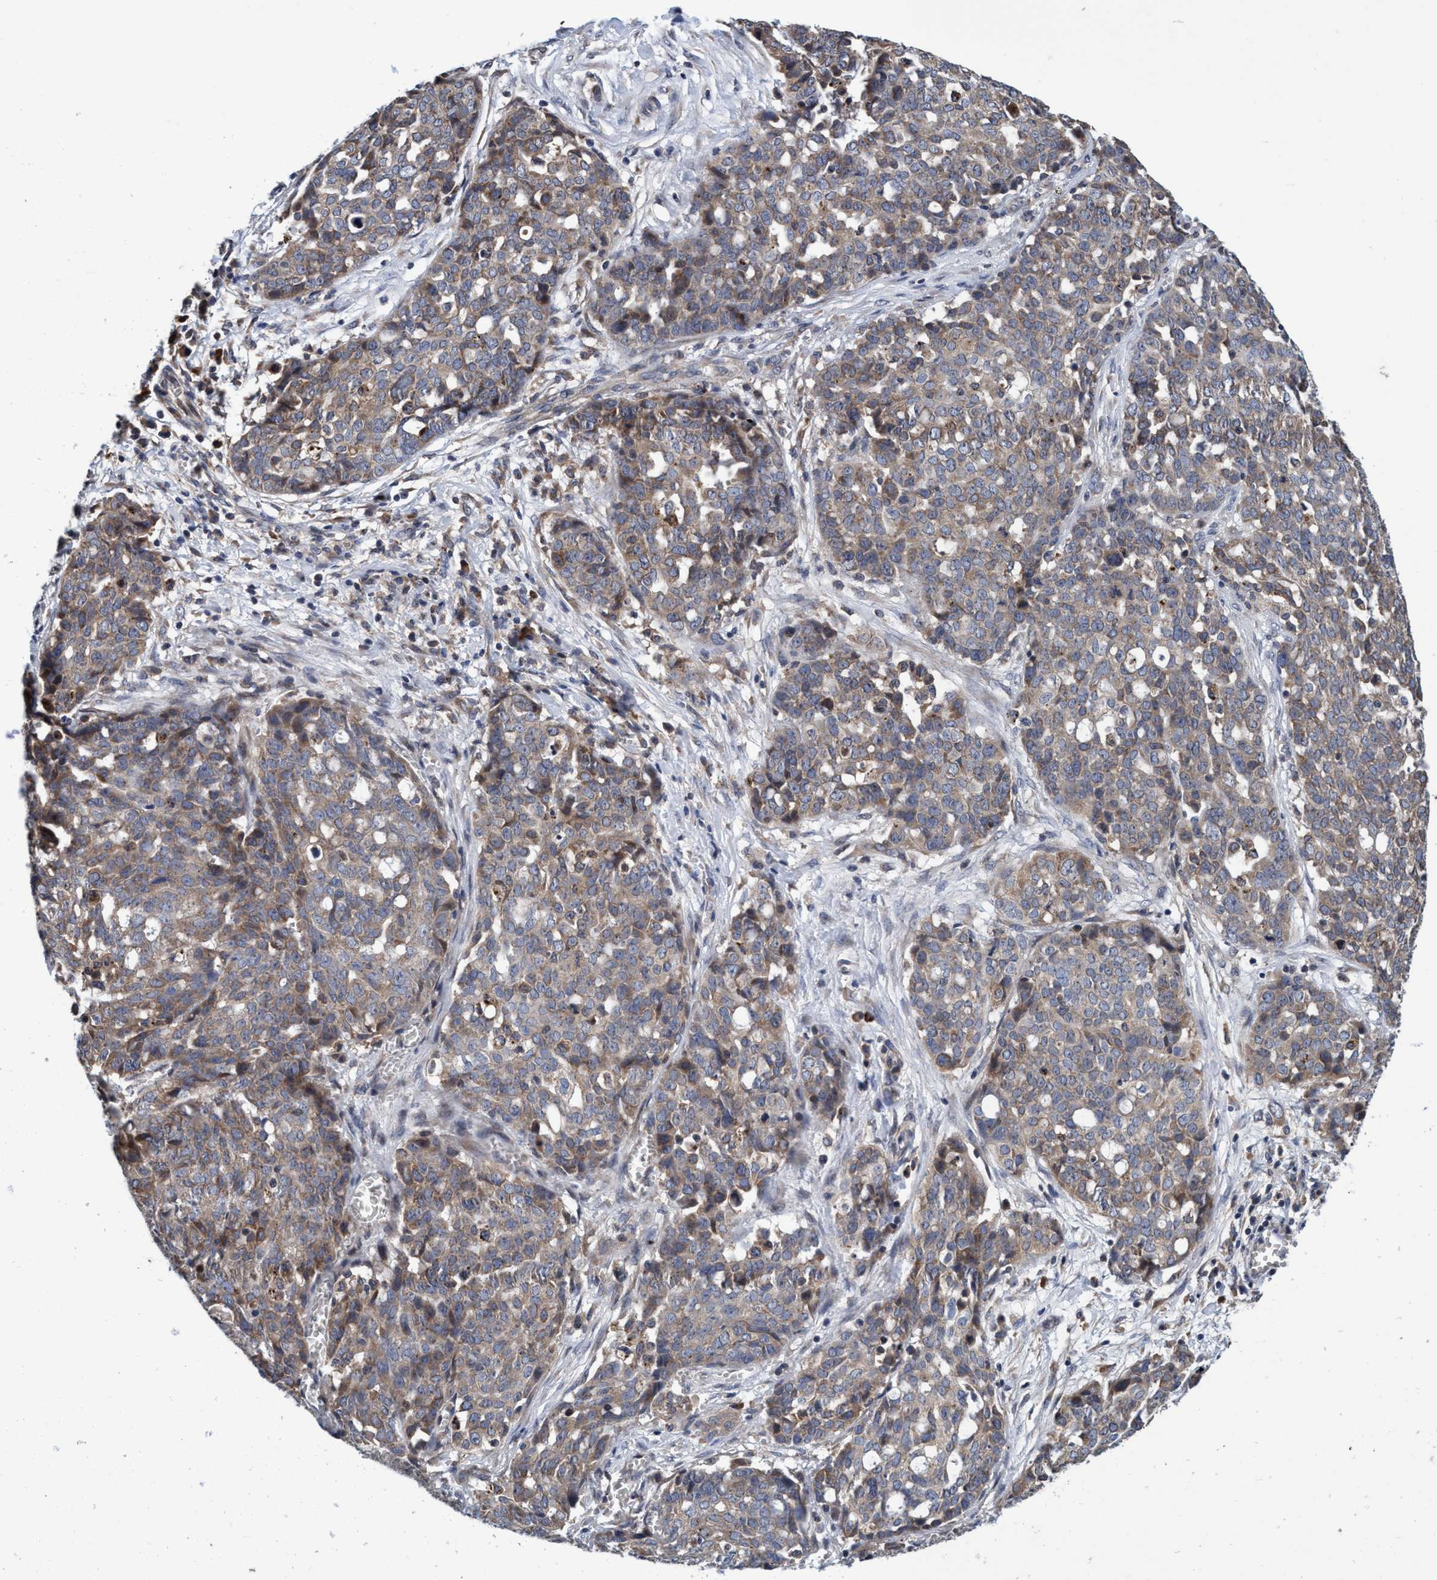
{"staining": {"intensity": "weak", "quantity": "<25%", "location": "cytoplasmic/membranous"}, "tissue": "ovarian cancer", "cell_type": "Tumor cells", "image_type": "cancer", "snomed": [{"axis": "morphology", "description": "Cystadenocarcinoma, serous, NOS"}, {"axis": "topography", "description": "Soft tissue"}, {"axis": "topography", "description": "Ovary"}], "caption": "Immunohistochemistry photomicrograph of neoplastic tissue: ovarian serous cystadenocarcinoma stained with DAB (3,3'-diaminobenzidine) reveals no significant protein expression in tumor cells. (DAB immunohistochemistry visualized using brightfield microscopy, high magnification).", "gene": "CALCOCO2", "patient": {"sex": "female", "age": 57}}